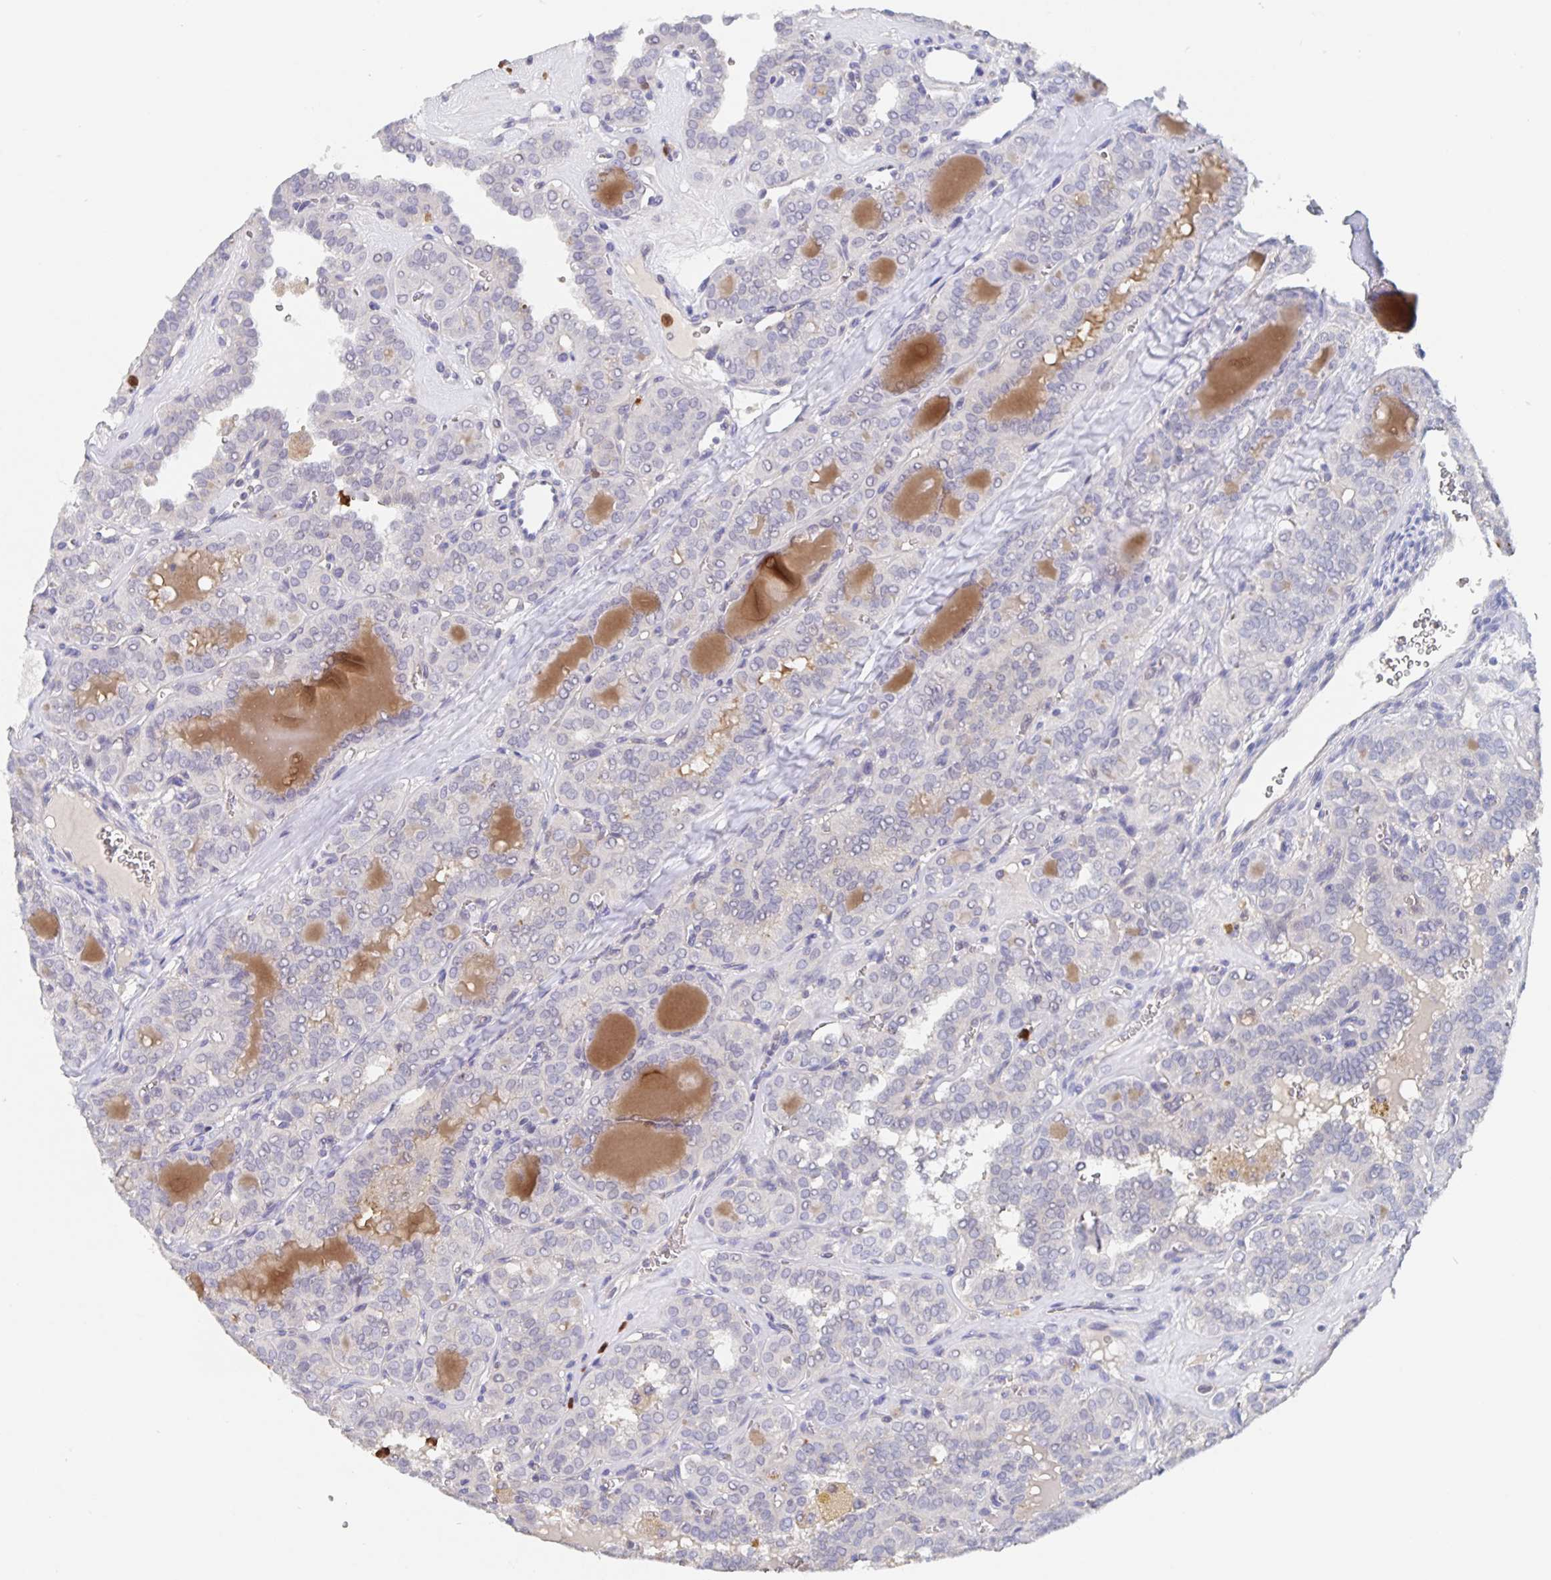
{"staining": {"intensity": "negative", "quantity": "none", "location": "none"}, "tissue": "thyroid cancer", "cell_type": "Tumor cells", "image_type": "cancer", "snomed": [{"axis": "morphology", "description": "Papillary adenocarcinoma, NOS"}, {"axis": "topography", "description": "Thyroid gland"}], "caption": "Immunohistochemistry histopathology image of human papillary adenocarcinoma (thyroid) stained for a protein (brown), which demonstrates no expression in tumor cells.", "gene": "CDC42BPG", "patient": {"sex": "female", "age": 41}}